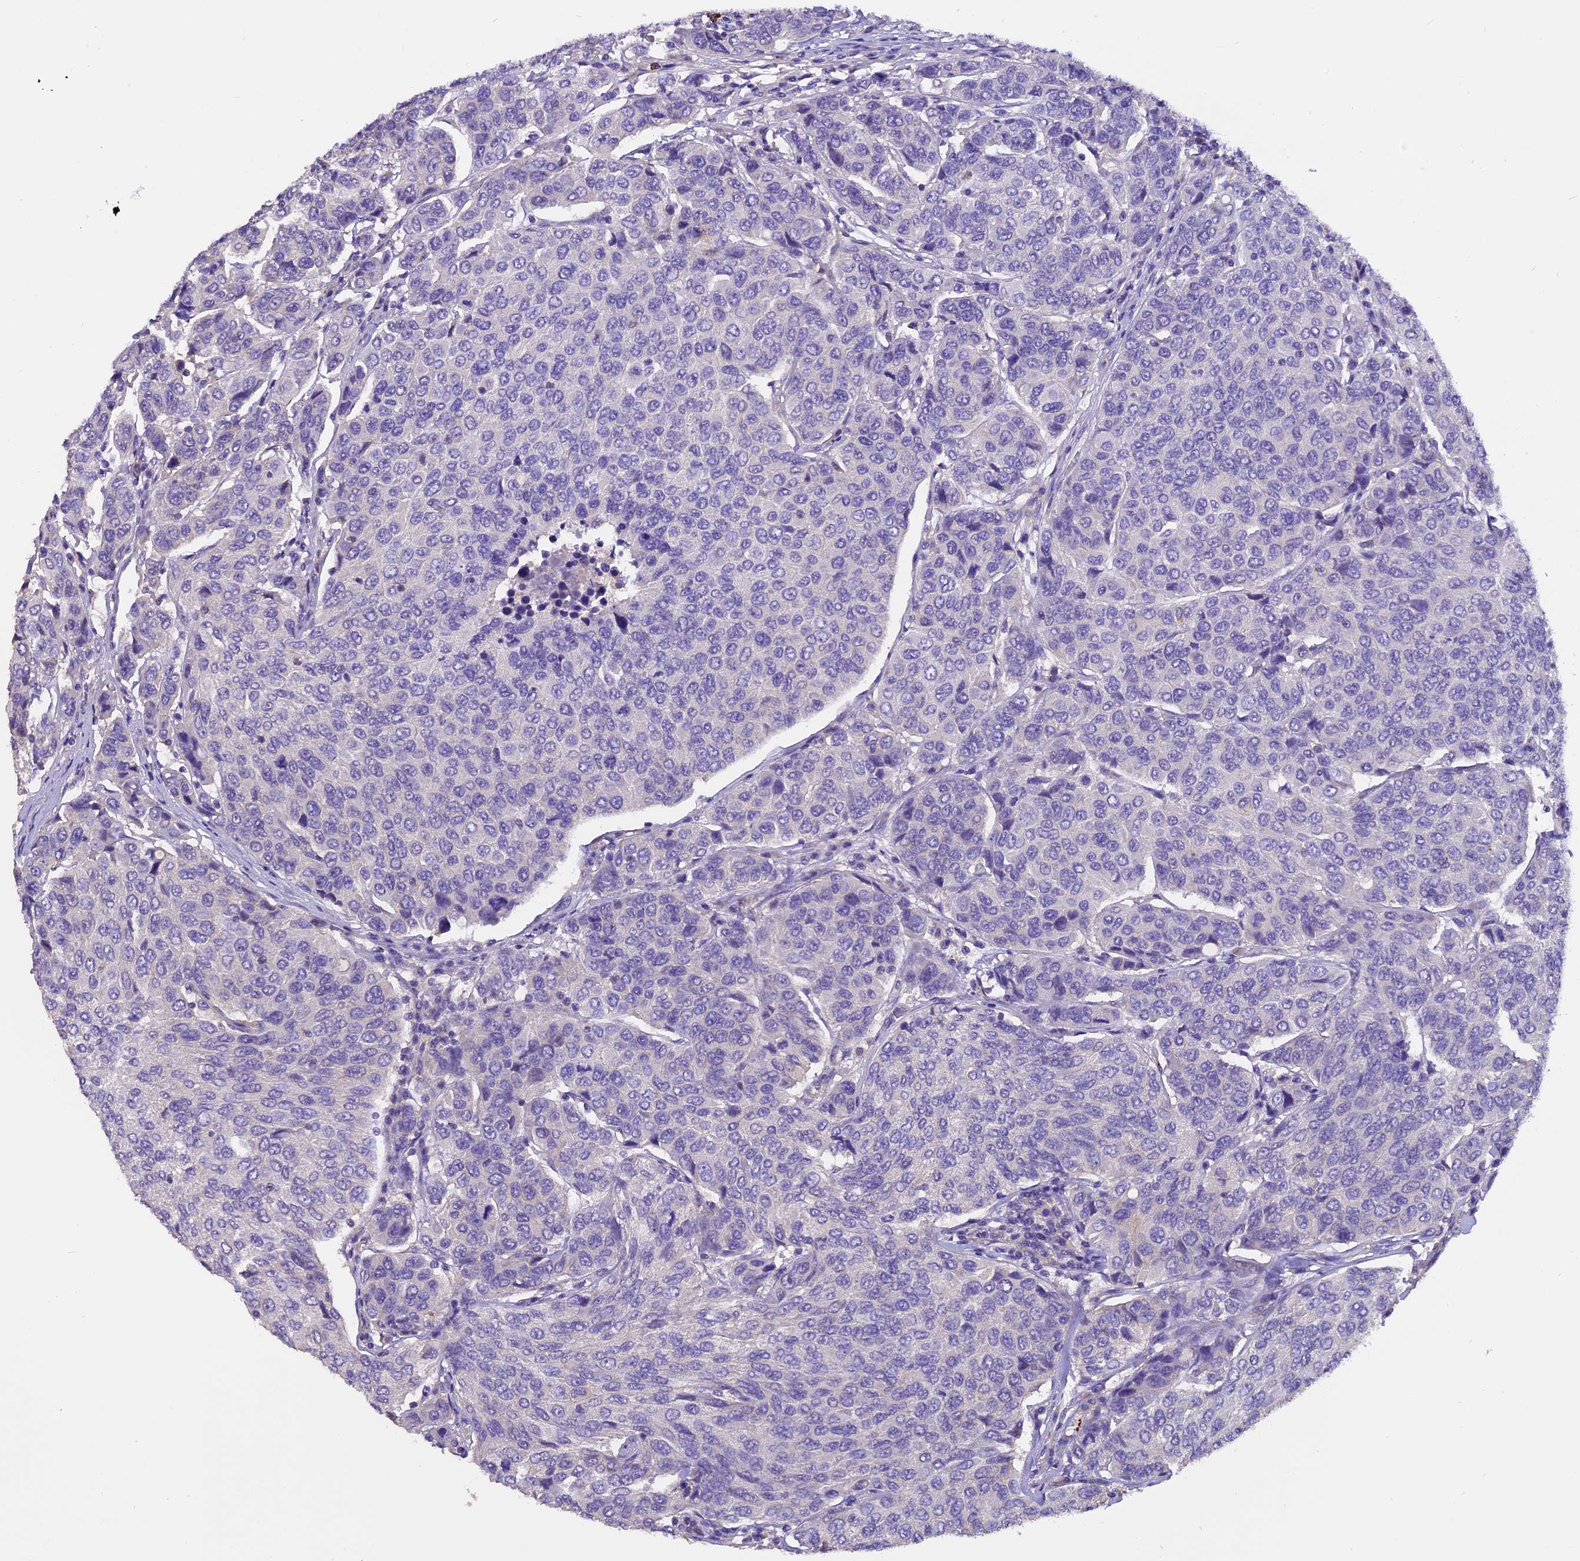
{"staining": {"intensity": "negative", "quantity": "none", "location": "none"}, "tissue": "breast cancer", "cell_type": "Tumor cells", "image_type": "cancer", "snomed": [{"axis": "morphology", "description": "Duct carcinoma"}, {"axis": "topography", "description": "Breast"}], "caption": "The immunohistochemistry (IHC) photomicrograph has no significant staining in tumor cells of breast infiltrating ductal carcinoma tissue.", "gene": "AP3B2", "patient": {"sex": "female", "age": 55}}